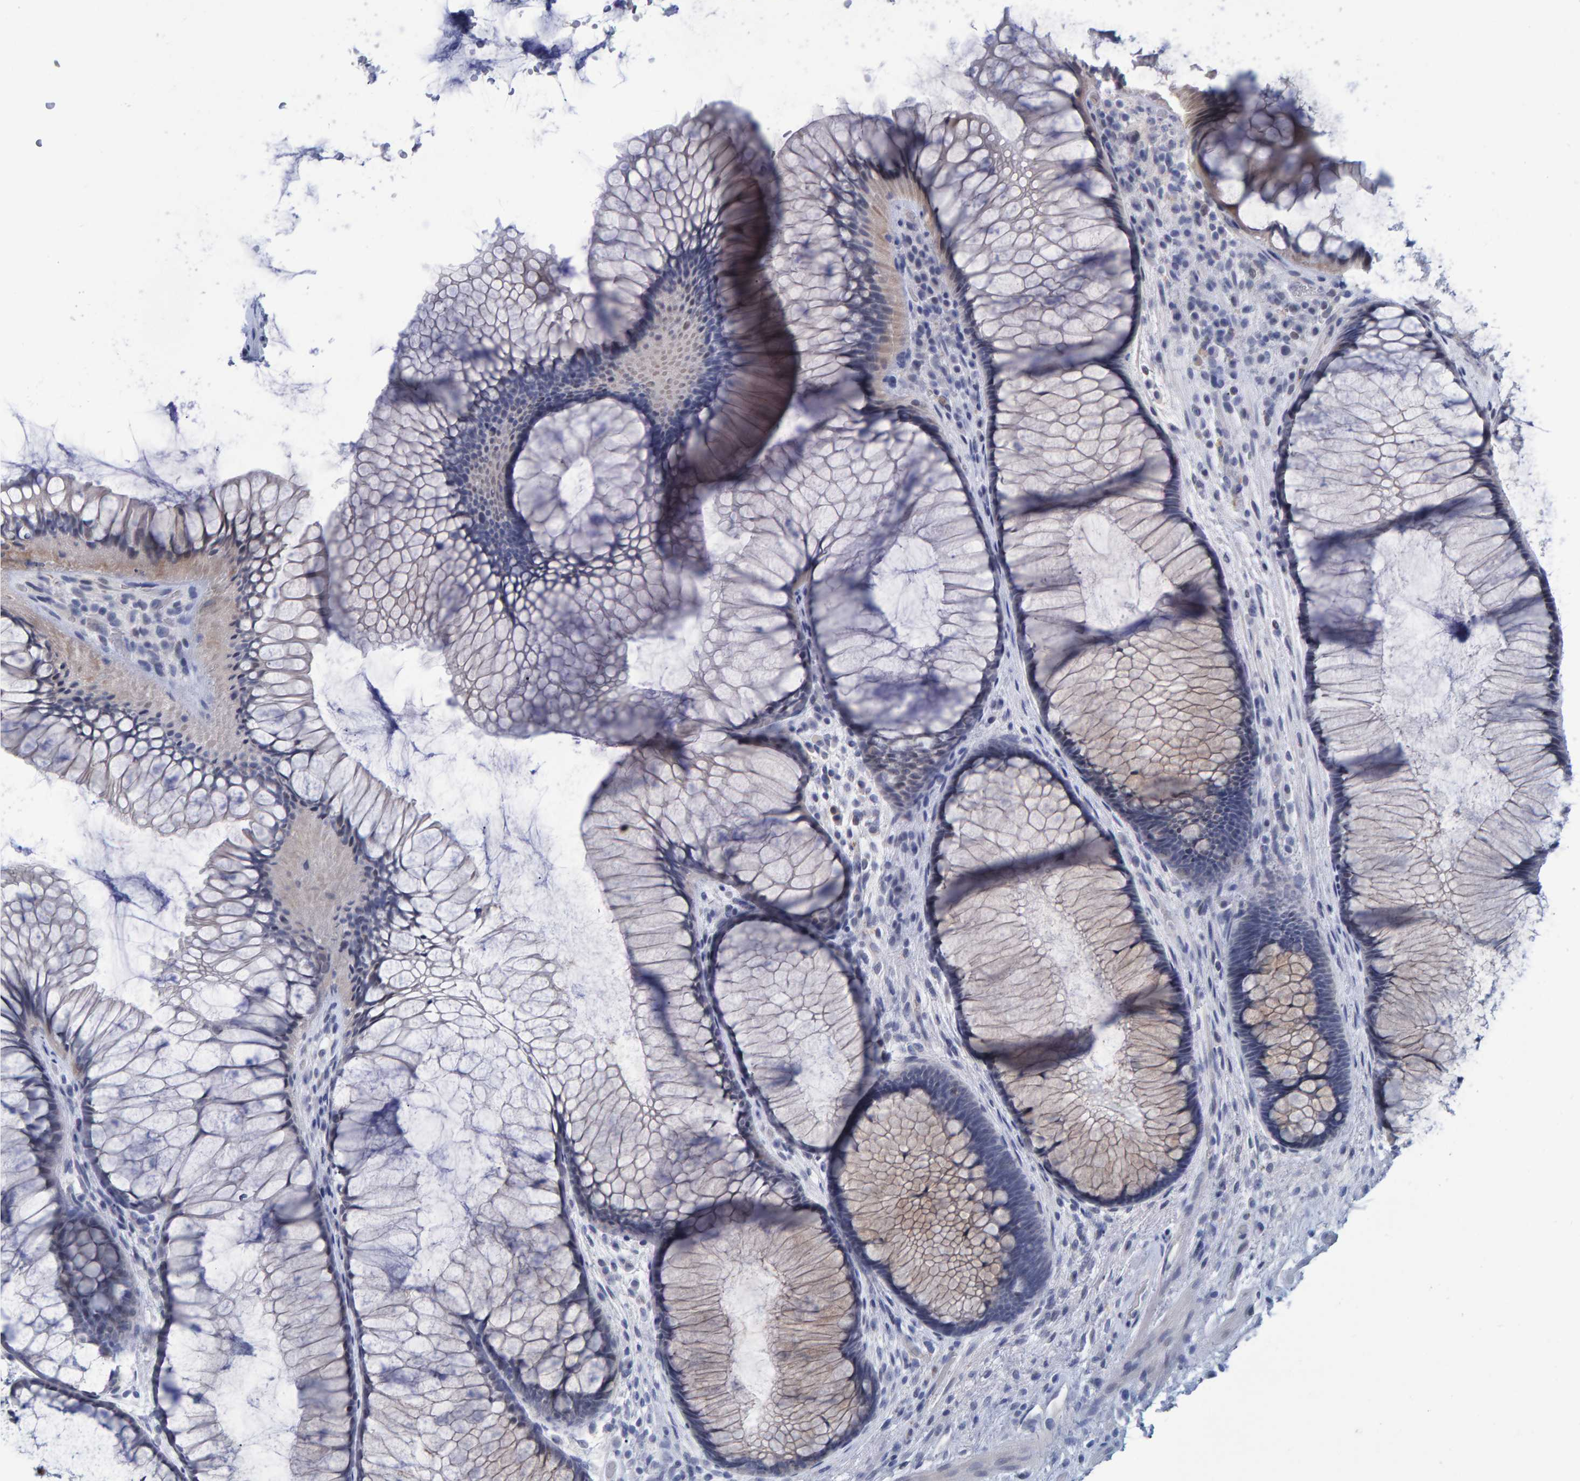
{"staining": {"intensity": "weak", "quantity": "<25%", "location": "cytoplasmic/membranous"}, "tissue": "rectum", "cell_type": "Glandular cells", "image_type": "normal", "snomed": [{"axis": "morphology", "description": "Normal tissue, NOS"}, {"axis": "topography", "description": "Rectum"}], "caption": "The histopathology image demonstrates no staining of glandular cells in unremarkable rectum. The staining was performed using DAB to visualize the protein expression in brown, while the nuclei were stained in blue with hematoxylin (Magnification: 20x).", "gene": "PROCA1", "patient": {"sex": "male", "age": 51}}